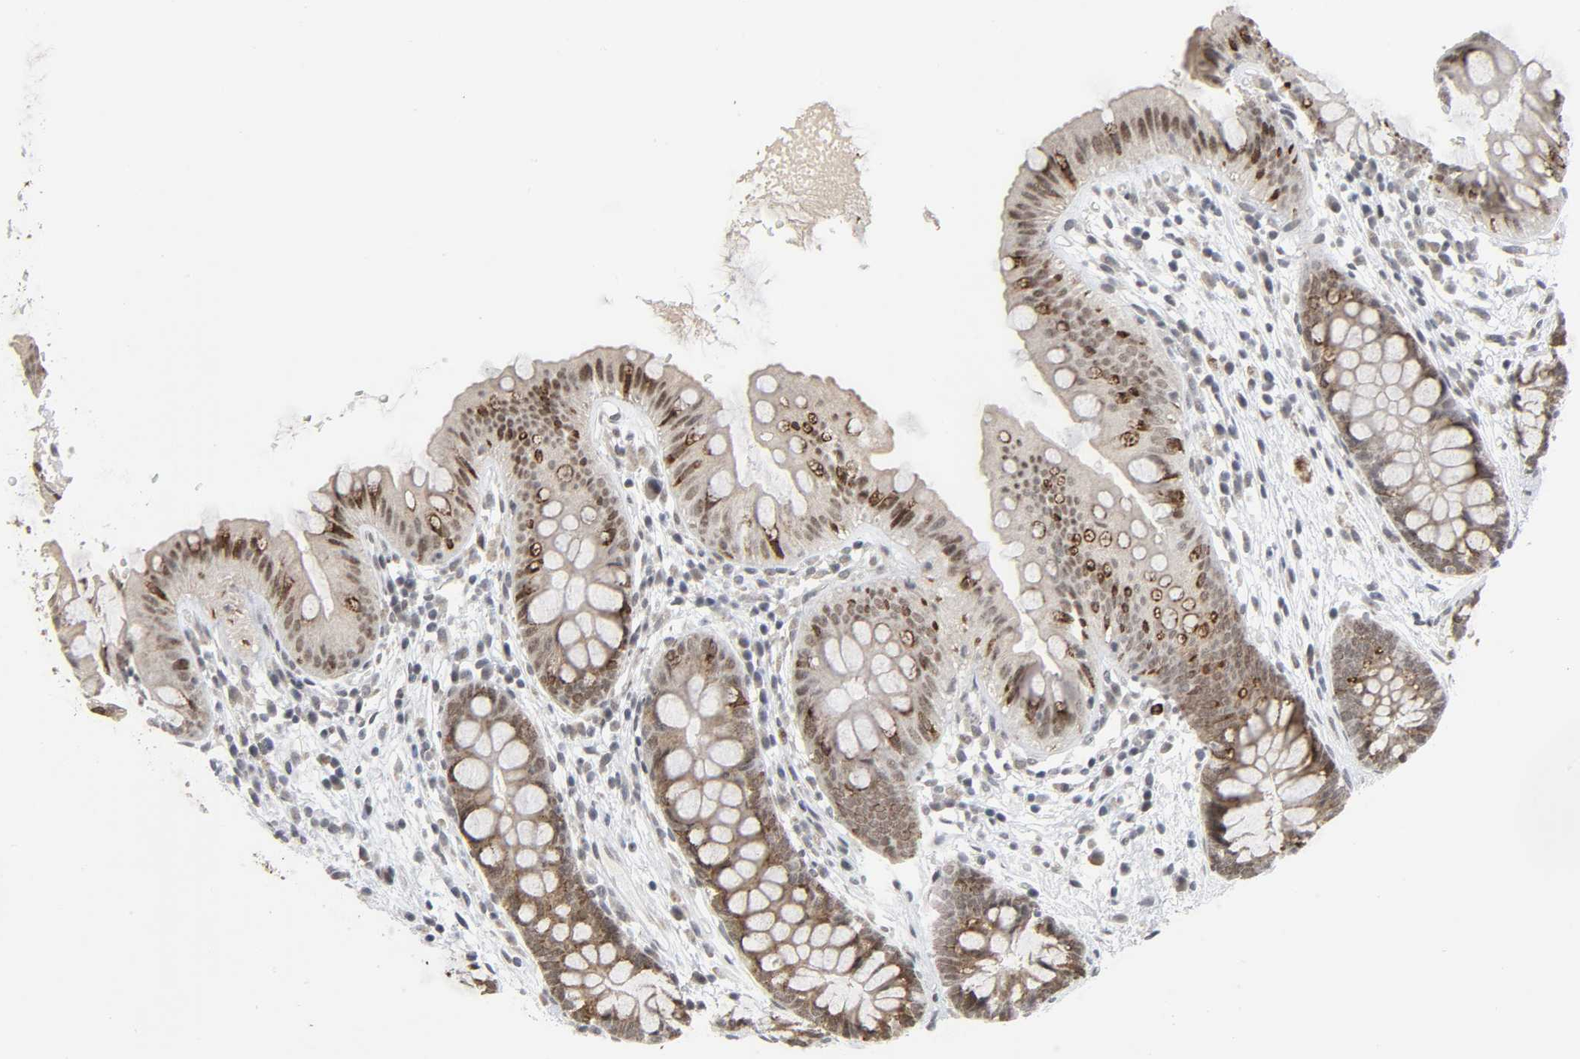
{"staining": {"intensity": "negative", "quantity": "none", "location": "none"}, "tissue": "colon", "cell_type": "Endothelial cells", "image_type": "normal", "snomed": [{"axis": "morphology", "description": "Normal tissue, NOS"}, {"axis": "topography", "description": "Smooth muscle"}, {"axis": "topography", "description": "Colon"}], "caption": "High power microscopy histopathology image of an IHC image of benign colon, revealing no significant positivity in endothelial cells. The staining is performed using DAB brown chromogen with nuclei counter-stained in using hematoxylin.", "gene": "MUC1", "patient": {"sex": "male", "age": 67}}